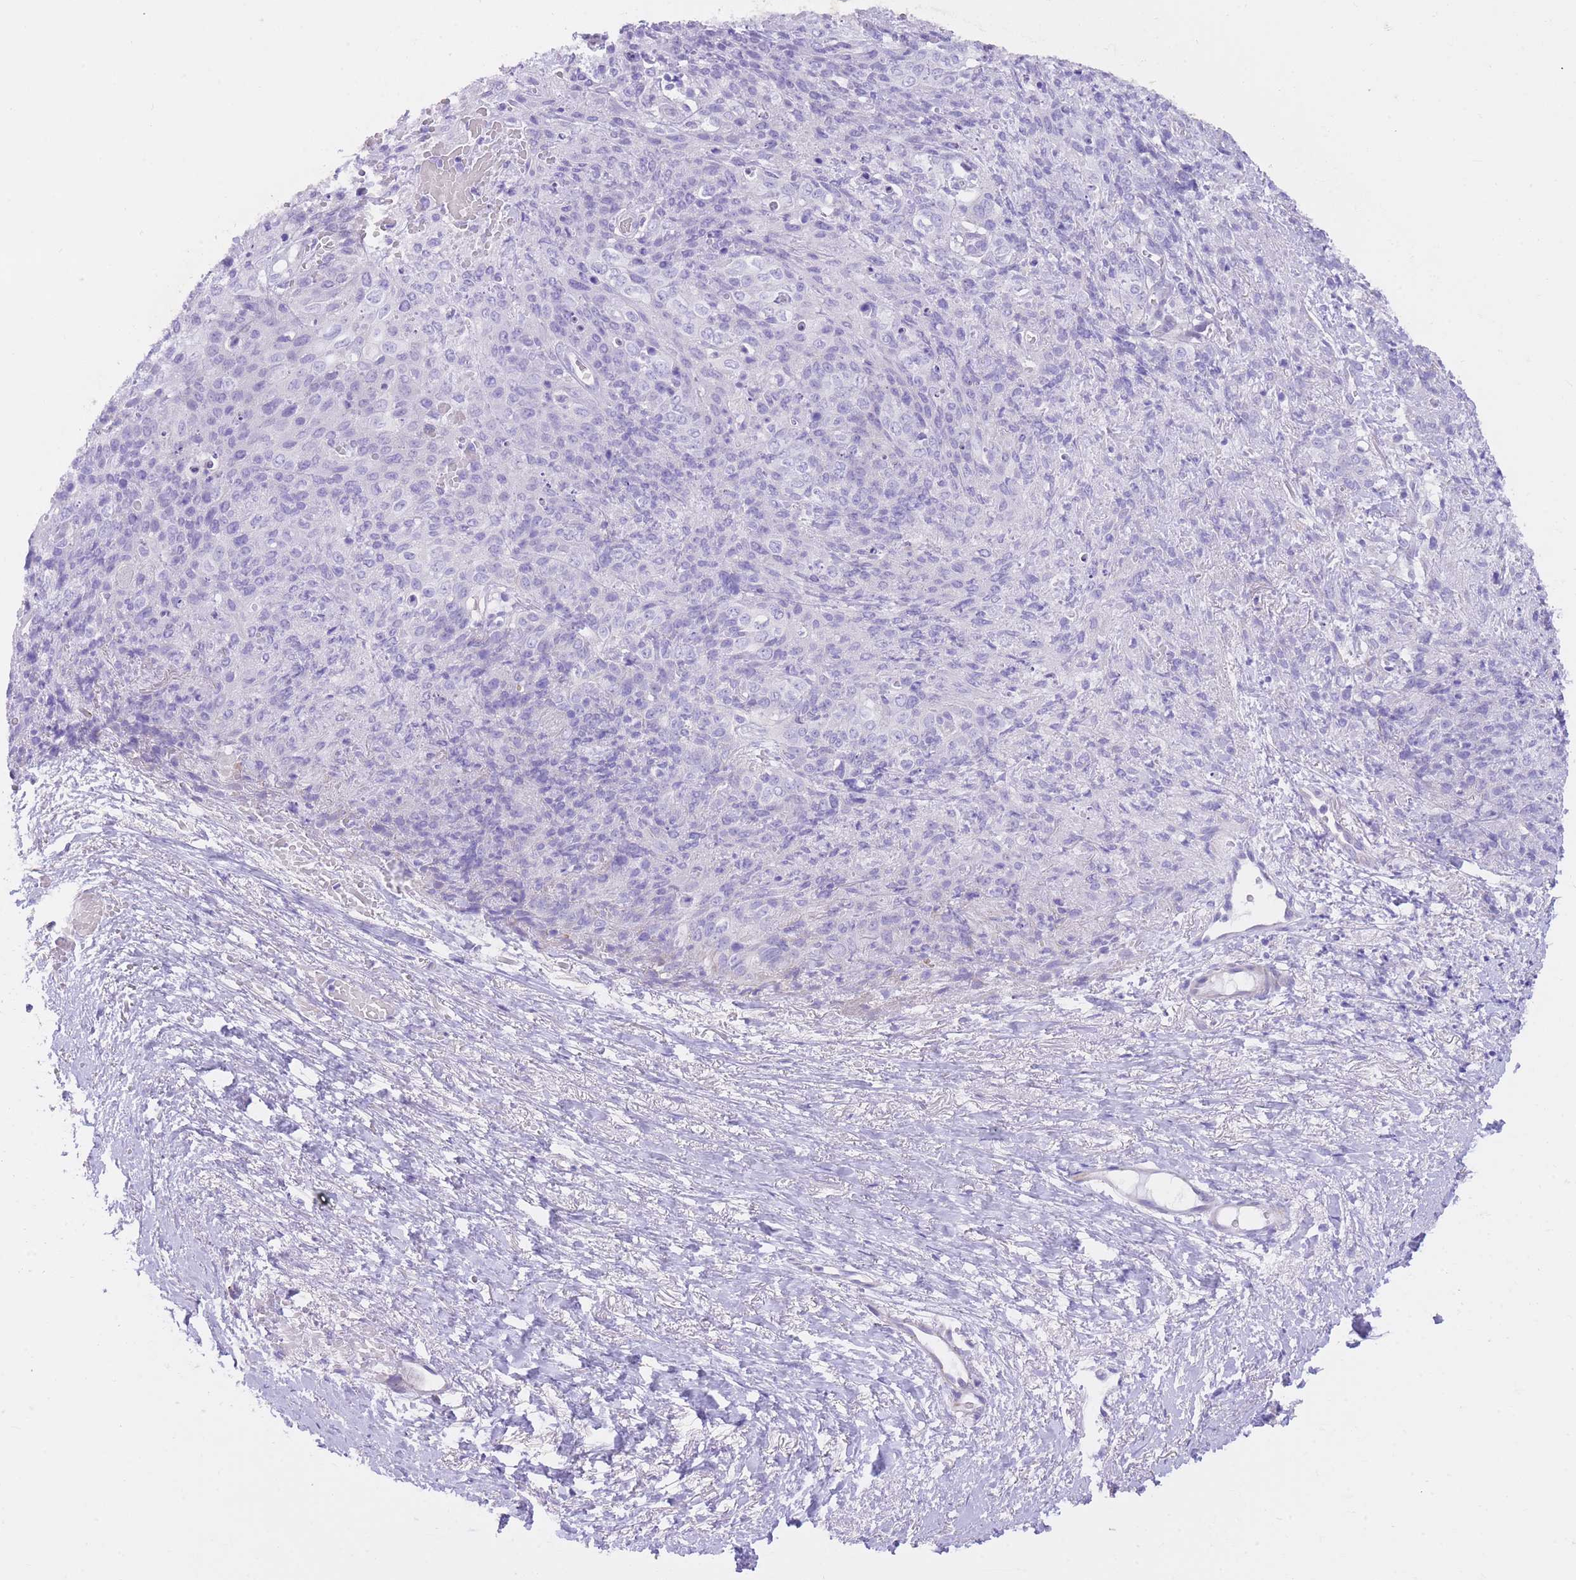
{"staining": {"intensity": "negative", "quantity": "none", "location": "none"}, "tissue": "skin cancer", "cell_type": "Tumor cells", "image_type": "cancer", "snomed": [{"axis": "morphology", "description": "Squamous cell carcinoma, NOS"}, {"axis": "topography", "description": "Skin"}, {"axis": "topography", "description": "Vulva"}], "caption": "Skin squamous cell carcinoma stained for a protein using immunohistochemistry (IHC) shows no positivity tumor cells.", "gene": "QTRT1", "patient": {"sex": "female", "age": 85}}